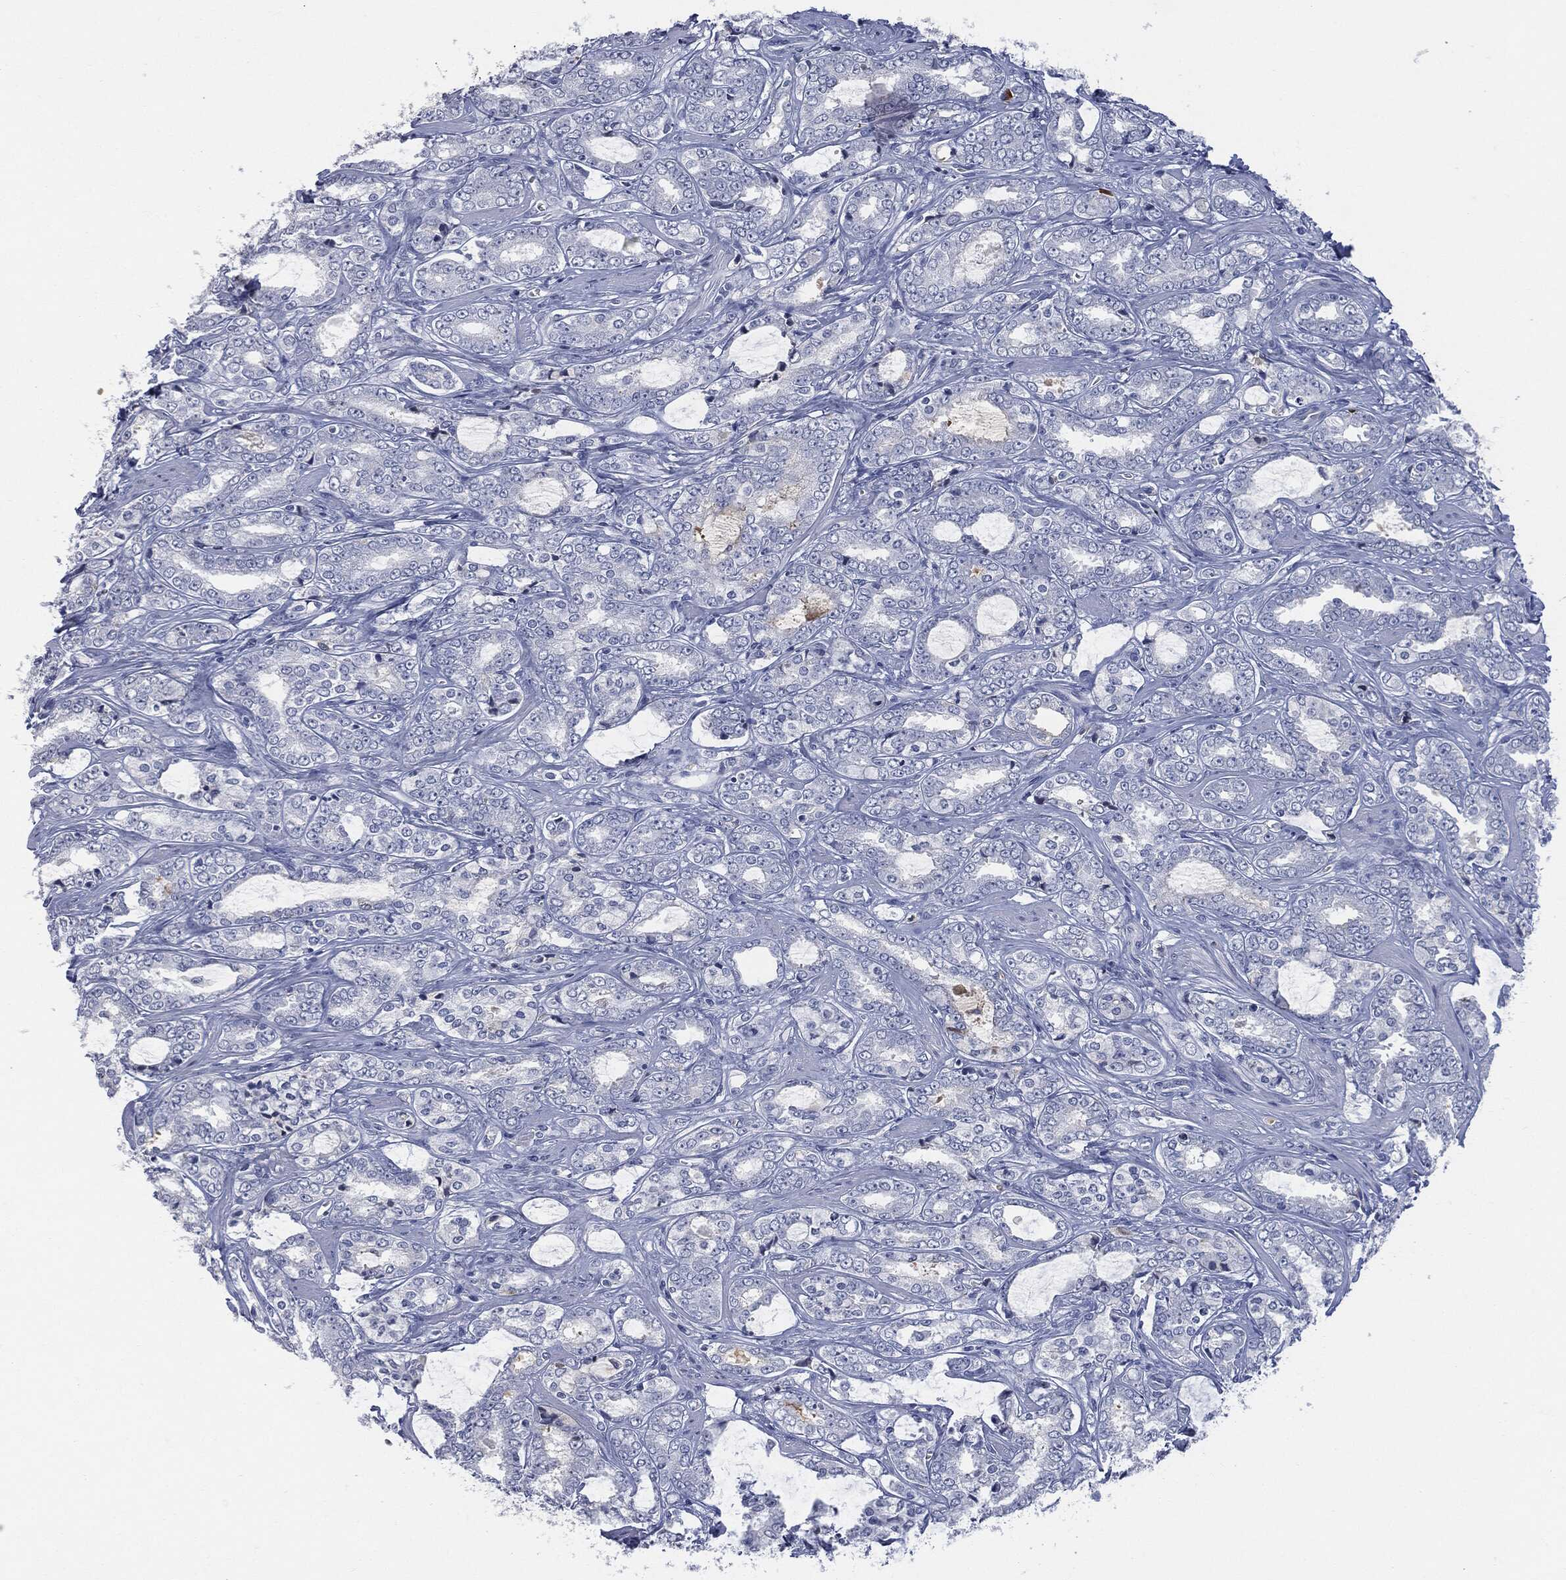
{"staining": {"intensity": "negative", "quantity": "none", "location": "none"}, "tissue": "prostate cancer", "cell_type": "Tumor cells", "image_type": "cancer", "snomed": [{"axis": "morphology", "description": "Adenocarcinoma, Medium grade"}, {"axis": "topography", "description": "Prostate"}], "caption": "IHC image of neoplastic tissue: prostate adenocarcinoma (medium-grade) stained with DAB (3,3'-diaminobenzidine) reveals no significant protein positivity in tumor cells. The staining was performed using DAB (3,3'-diaminobenzidine) to visualize the protein expression in brown, while the nuclei were stained in blue with hematoxylin (Magnification: 20x).", "gene": "BTK", "patient": {"sex": "male", "age": 71}}